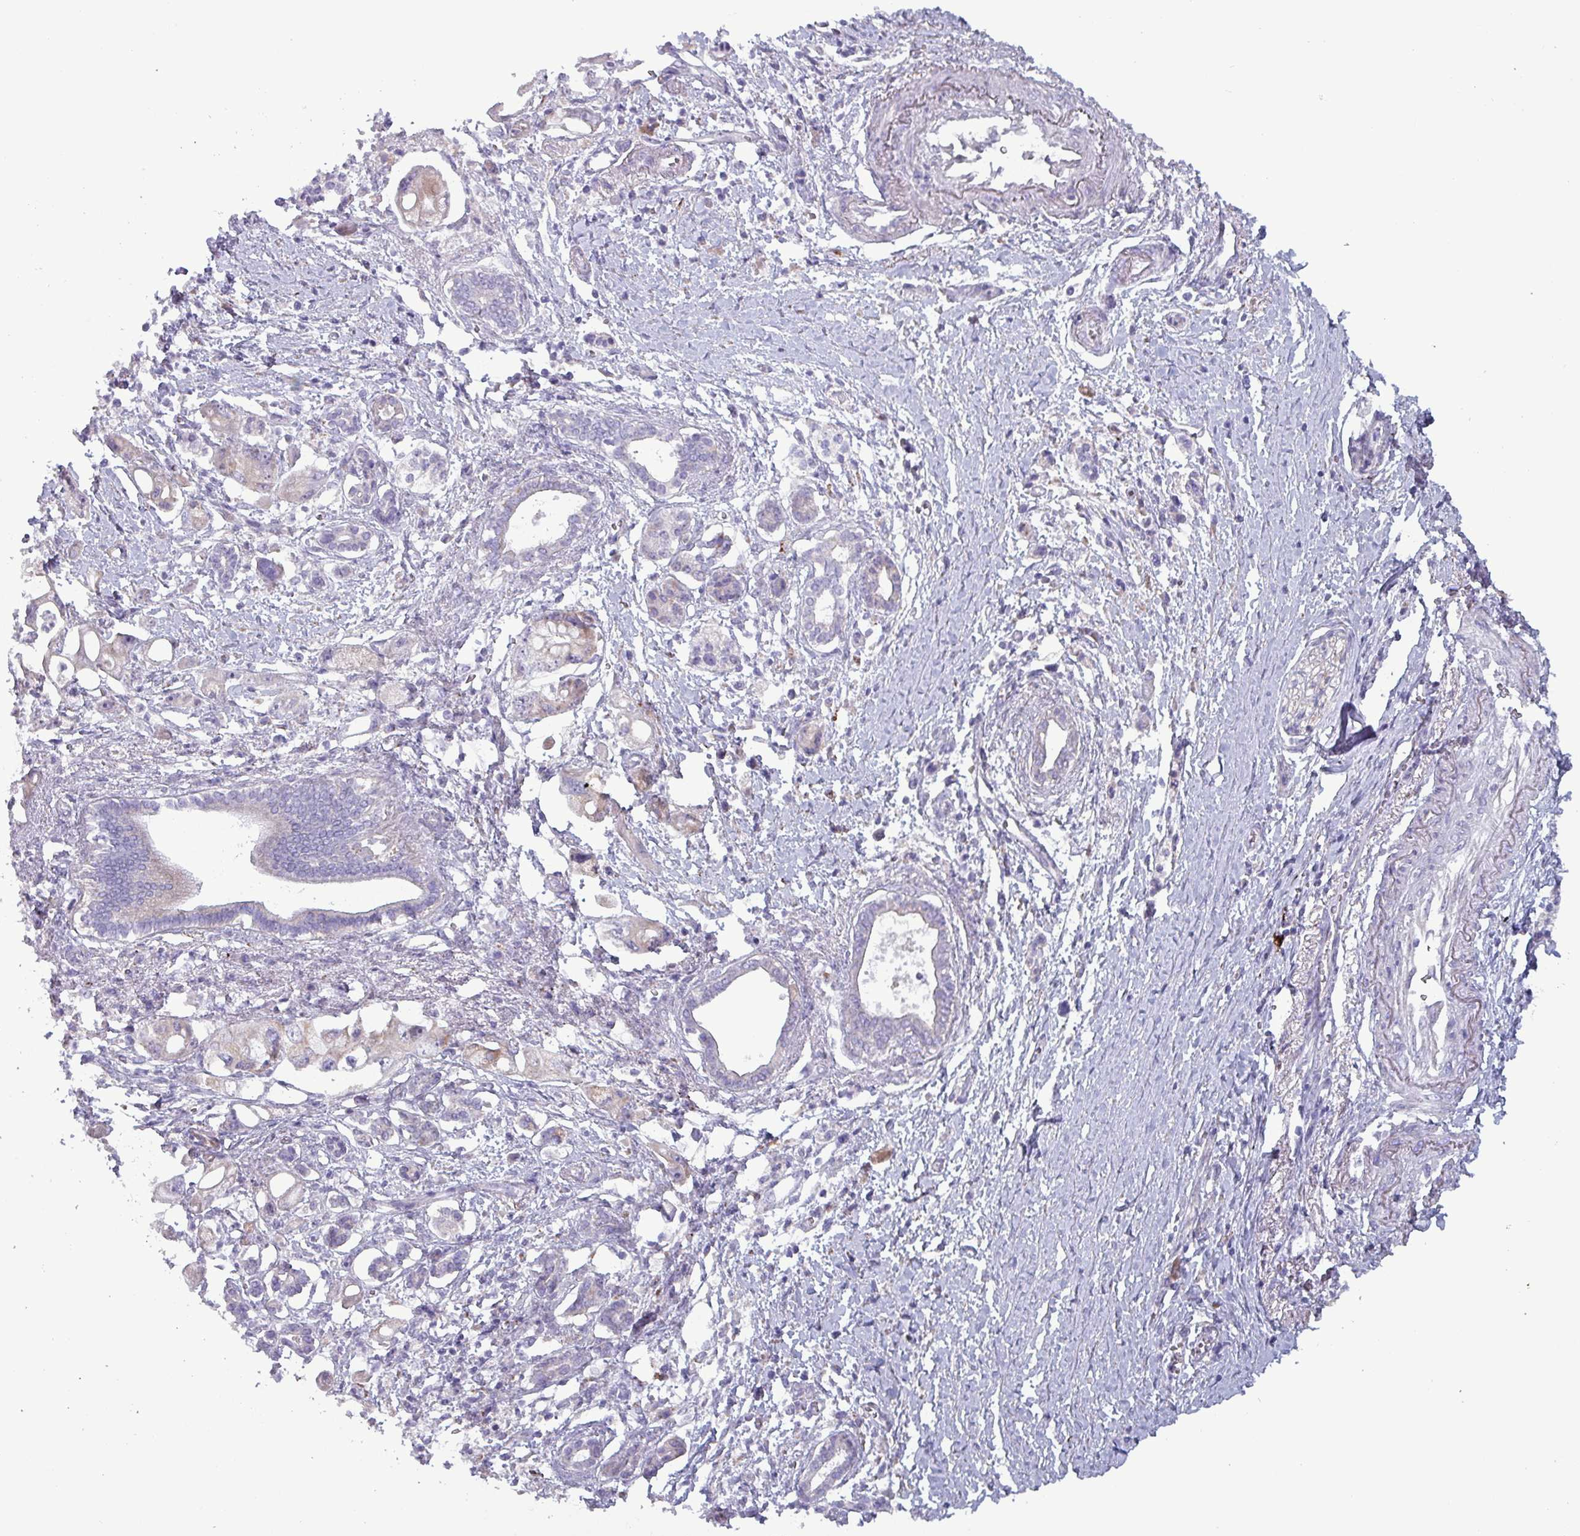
{"staining": {"intensity": "negative", "quantity": "none", "location": "none"}, "tissue": "pancreatic cancer", "cell_type": "Tumor cells", "image_type": "cancer", "snomed": [{"axis": "morphology", "description": "Adenocarcinoma, NOS"}, {"axis": "topography", "description": "Pancreas"}], "caption": "High magnification brightfield microscopy of pancreatic cancer stained with DAB (brown) and counterstained with hematoxylin (blue): tumor cells show no significant positivity. (IHC, brightfield microscopy, high magnification).", "gene": "HSD3B7", "patient": {"sex": "male", "age": 68}}